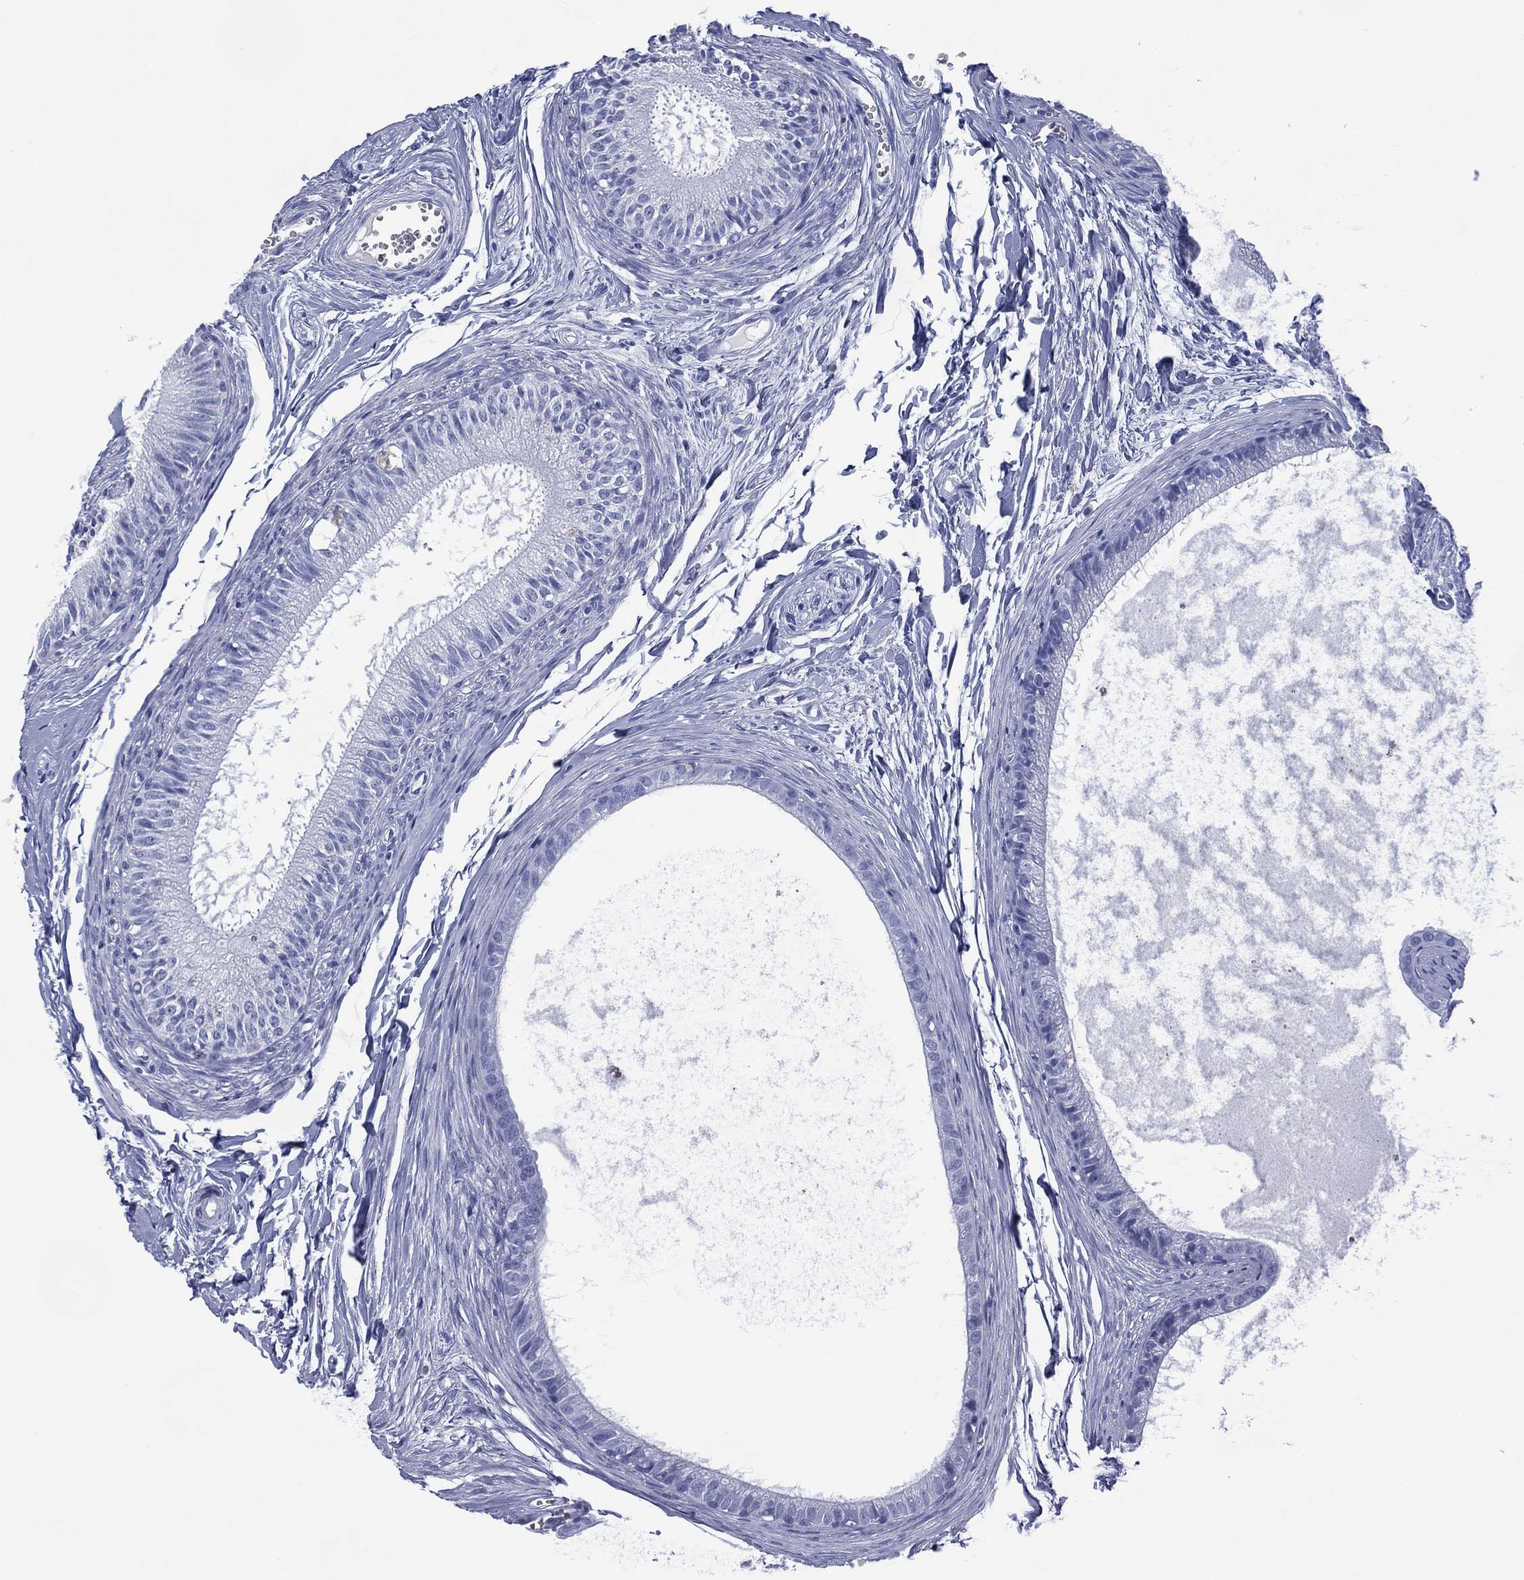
{"staining": {"intensity": "negative", "quantity": "none", "location": "none"}, "tissue": "epididymis", "cell_type": "Glandular cells", "image_type": "normal", "snomed": [{"axis": "morphology", "description": "Normal tissue, NOS"}, {"axis": "topography", "description": "Epididymis"}], "caption": "Glandular cells show no significant positivity in unremarkable epididymis.", "gene": "SIGLECL1", "patient": {"sex": "male", "age": 51}}